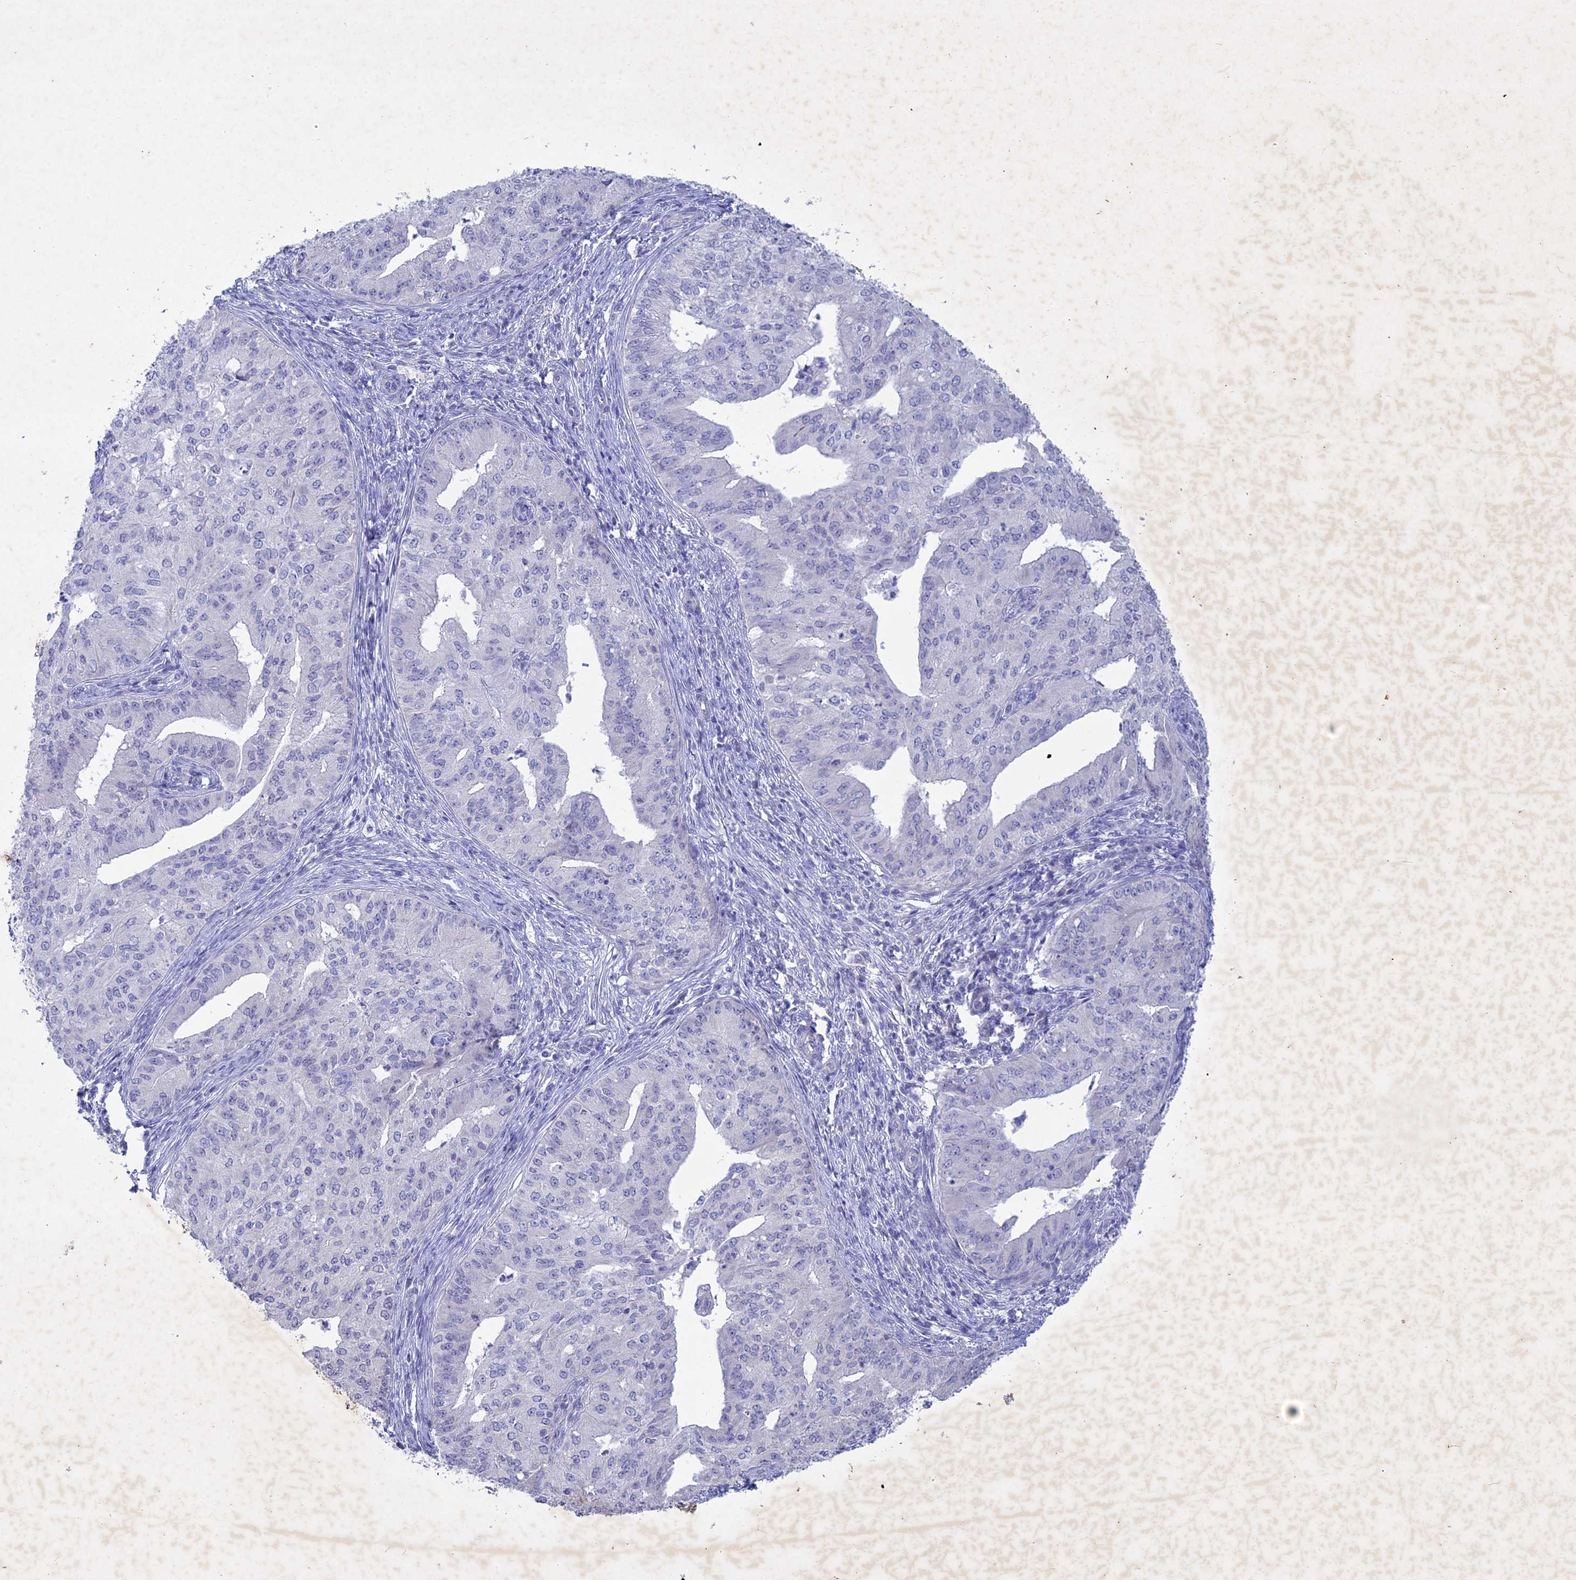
{"staining": {"intensity": "negative", "quantity": "none", "location": "none"}, "tissue": "endometrial cancer", "cell_type": "Tumor cells", "image_type": "cancer", "snomed": [{"axis": "morphology", "description": "Adenocarcinoma, NOS"}, {"axis": "topography", "description": "Endometrium"}], "caption": "Protein analysis of endometrial adenocarcinoma displays no significant staining in tumor cells. (IHC, brightfield microscopy, high magnification).", "gene": "BTBD19", "patient": {"sex": "female", "age": 50}}